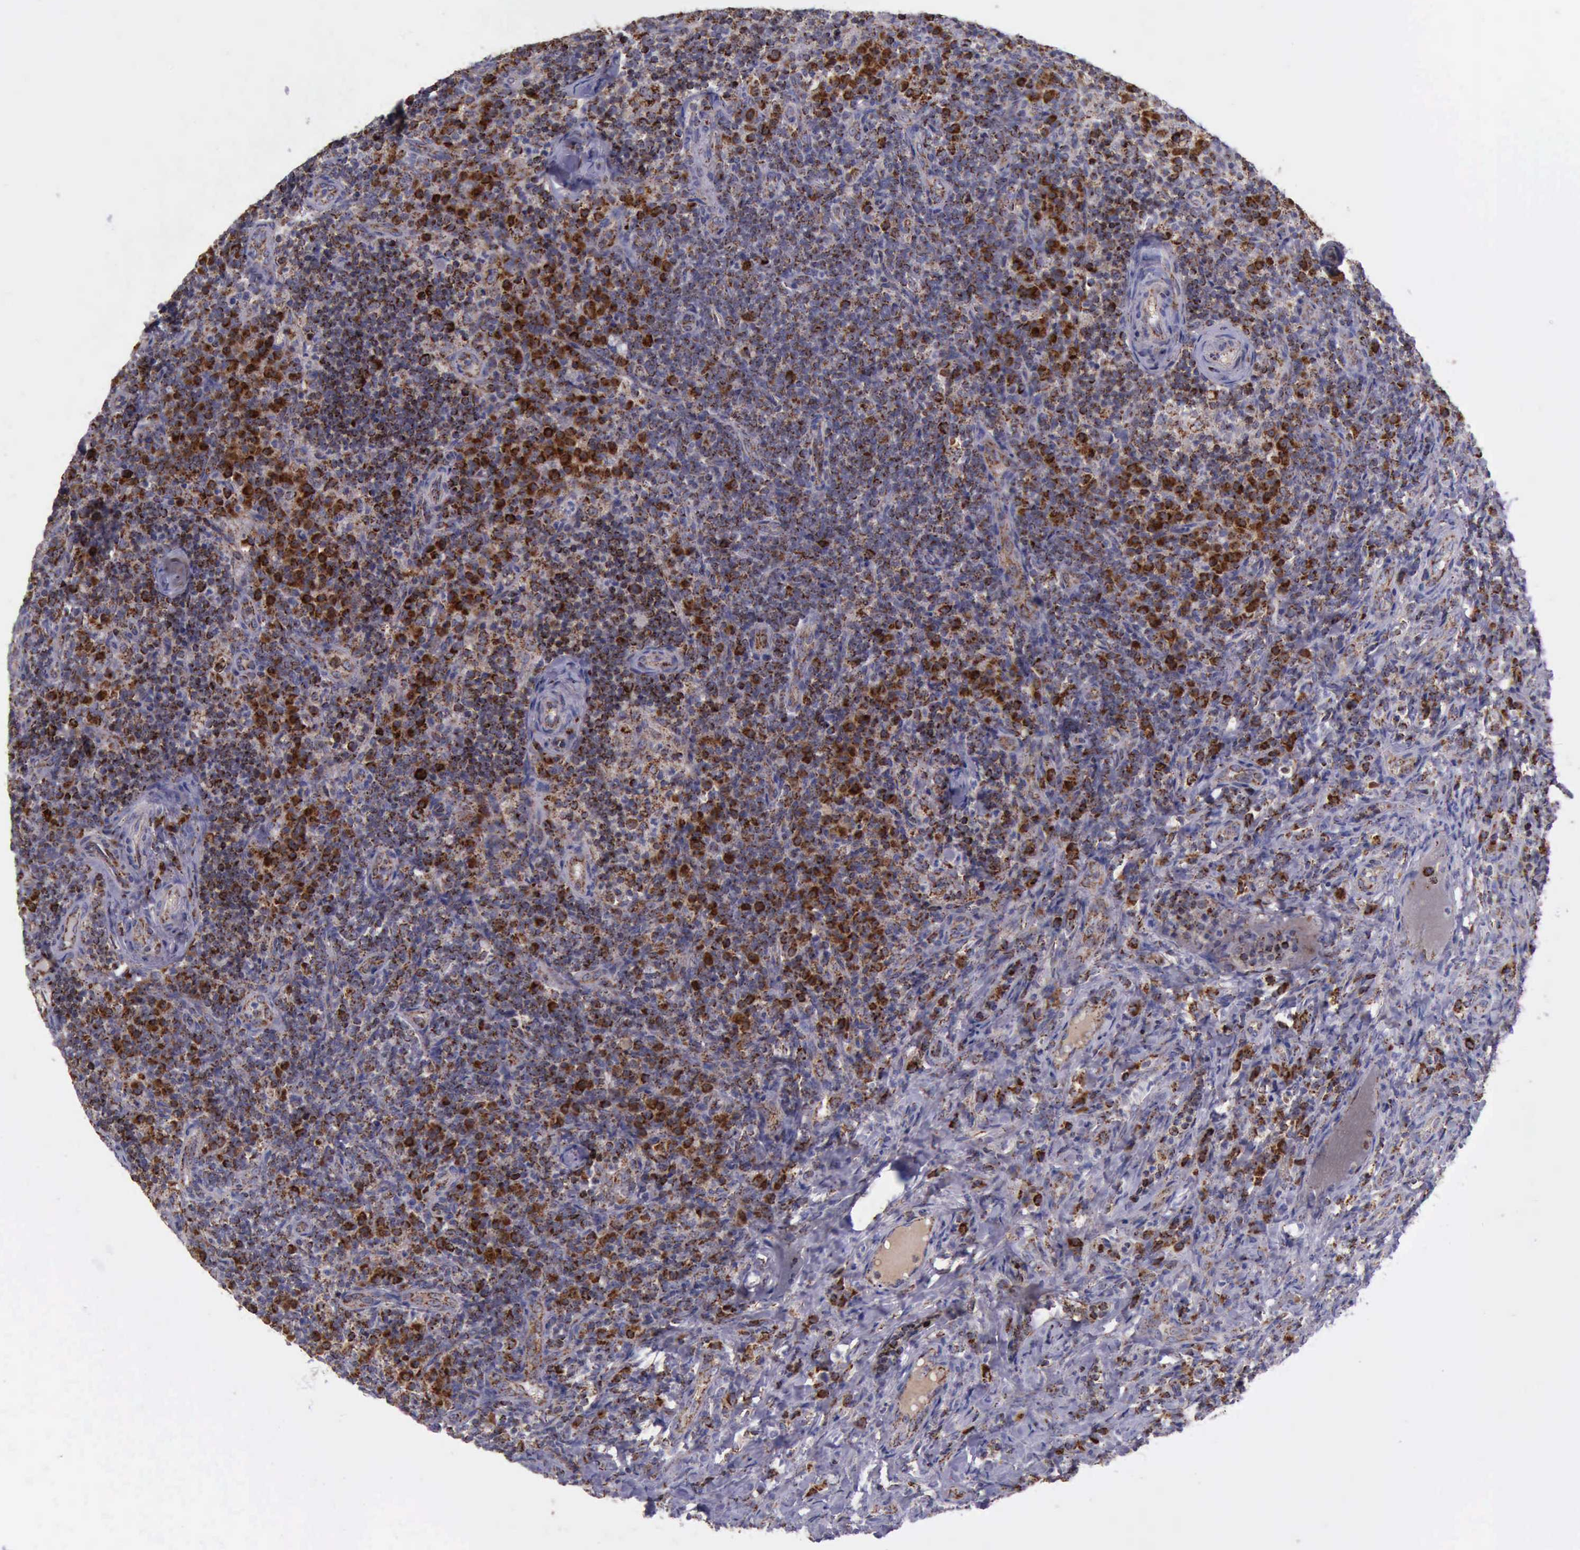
{"staining": {"intensity": "moderate", "quantity": ">75%", "location": "cytoplasmic/membranous"}, "tissue": "lymph node", "cell_type": "Germinal center cells", "image_type": "normal", "snomed": [{"axis": "morphology", "description": "Normal tissue, NOS"}, {"axis": "morphology", "description": "Inflammation, NOS"}, {"axis": "topography", "description": "Lymph node"}], "caption": "IHC image of unremarkable human lymph node stained for a protein (brown), which exhibits medium levels of moderate cytoplasmic/membranous expression in about >75% of germinal center cells.", "gene": "TXN2", "patient": {"sex": "male", "age": 46}}